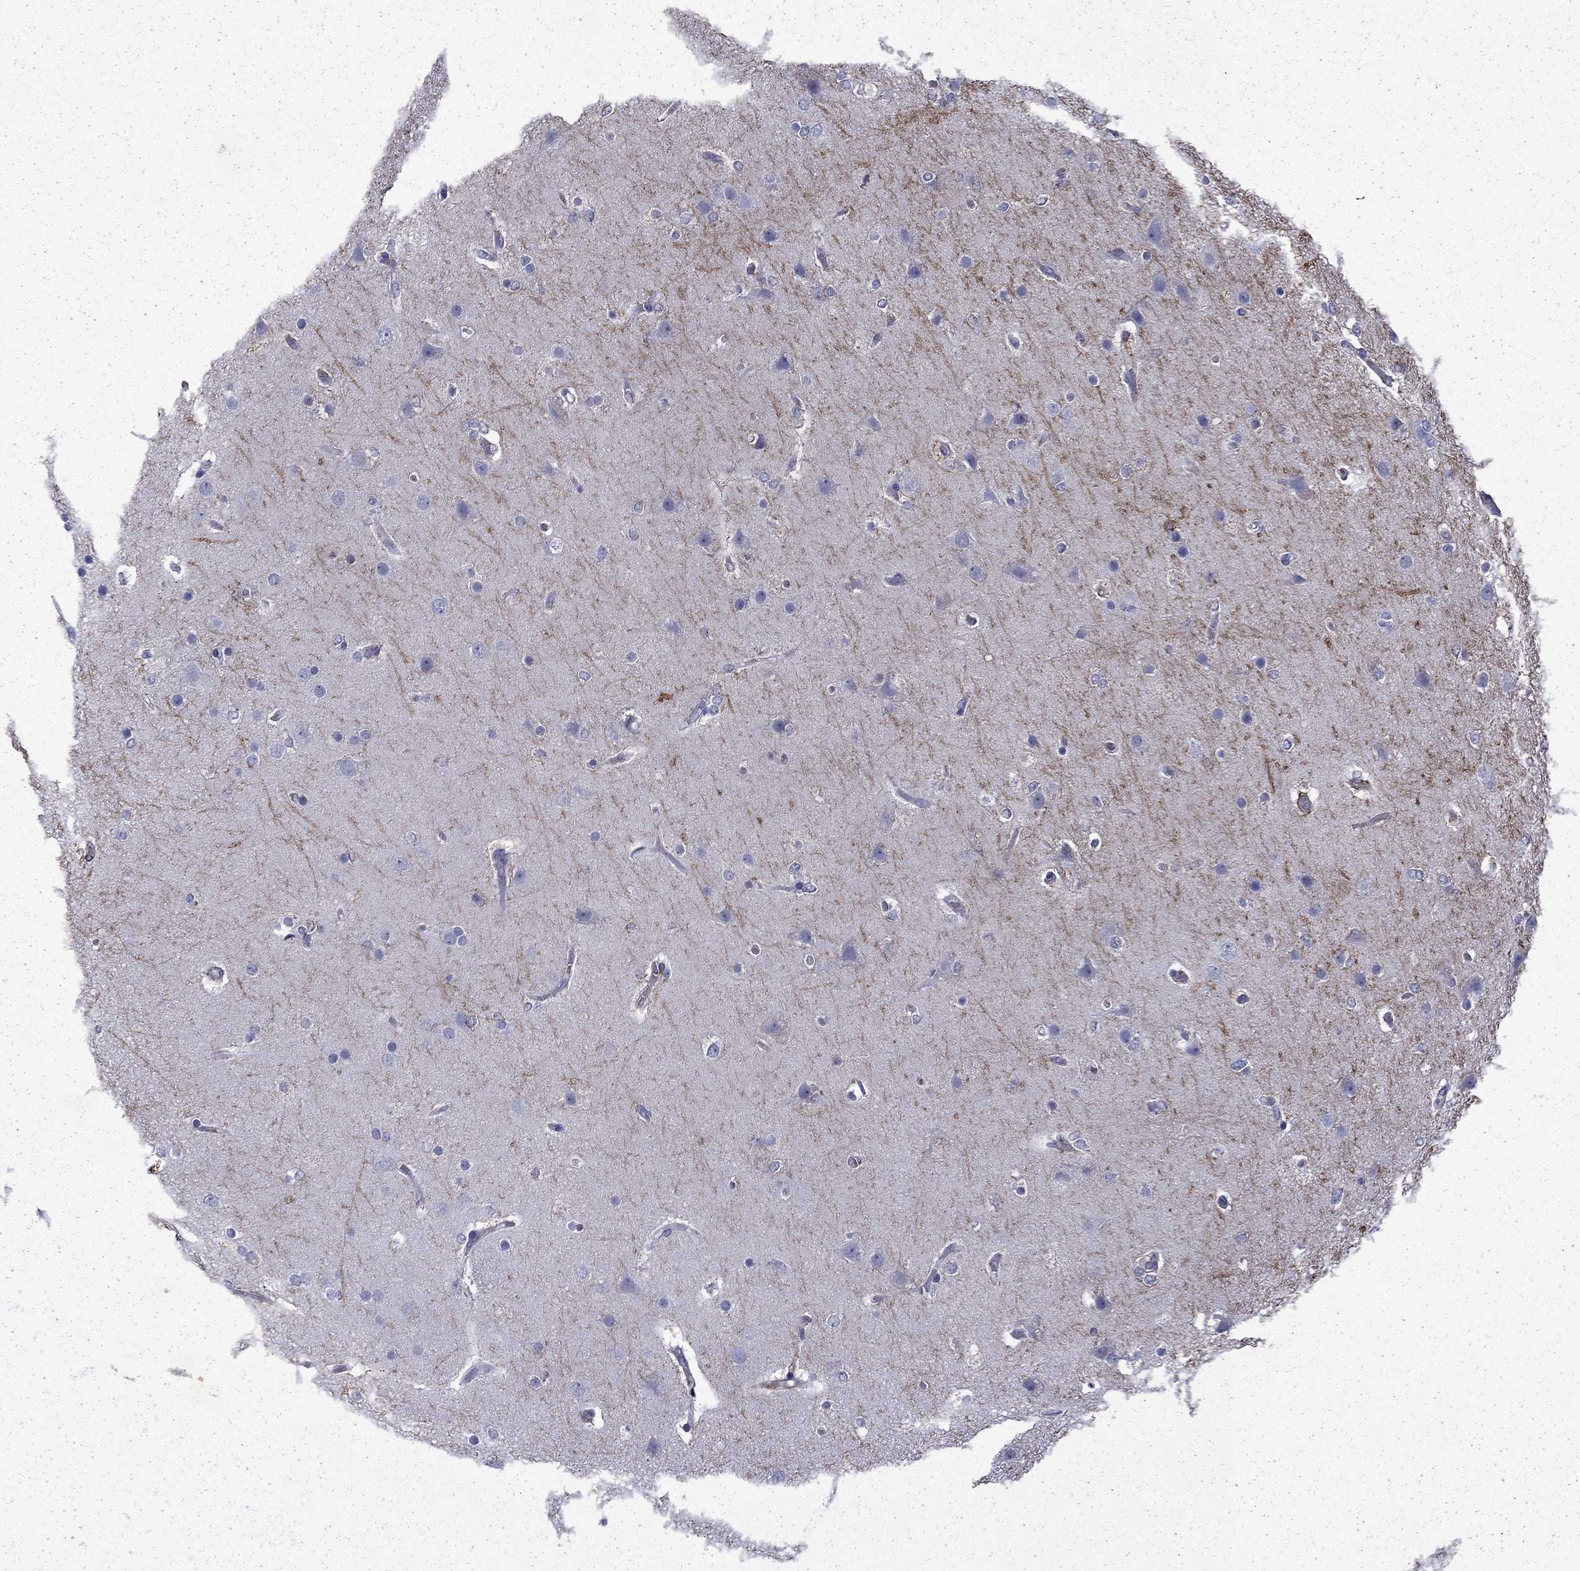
{"staining": {"intensity": "negative", "quantity": "none", "location": "none"}, "tissue": "glioma", "cell_type": "Tumor cells", "image_type": "cancer", "snomed": [{"axis": "morphology", "description": "Glioma, malignant, High grade"}, {"axis": "topography", "description": "Brain"}], "caption": "IHC of malignant glioma (high-grade) shows no expression in tumor cells.", "gene": "ENPP6", "patient": {"sex": "female", "age": 61}}